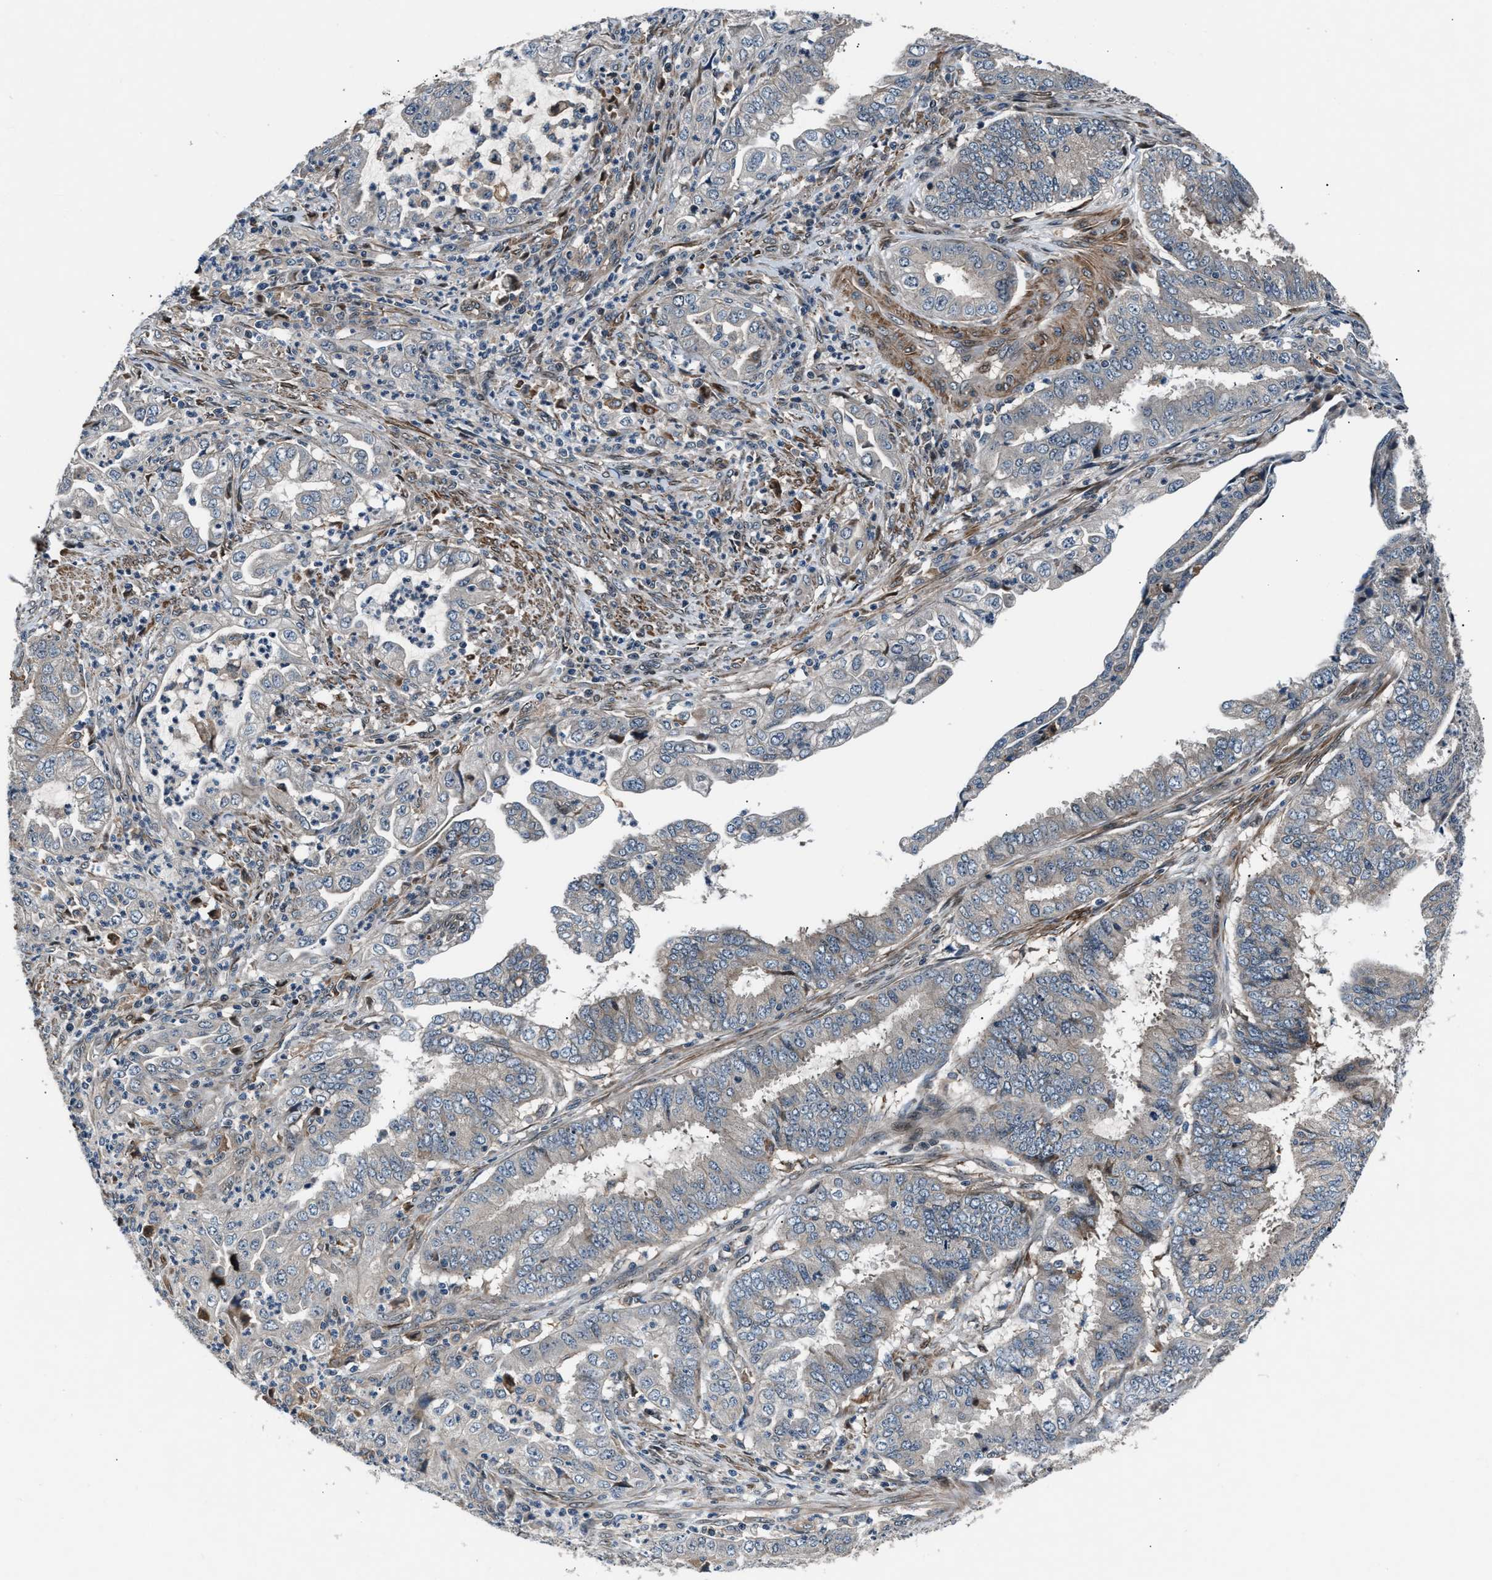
{"staining": {"intensity": "negative", "quantity": "none", "location": "none"}, "tissue": "endometrial cancer", "cell_type": "Tumor cells", "image_type": "cancer", "snomed": [{"axis": "morphology", "description": "Adenocarcinoma, NOS"}, {"axis": "topography", "description": "Endometrium"}], "caption": "Tumor cells are negative for brown protein staining in endometrial cancer (adenocarcinoma).", "gene": "DYNC2I1", "patient": {"sex": "female", "age": 51}}